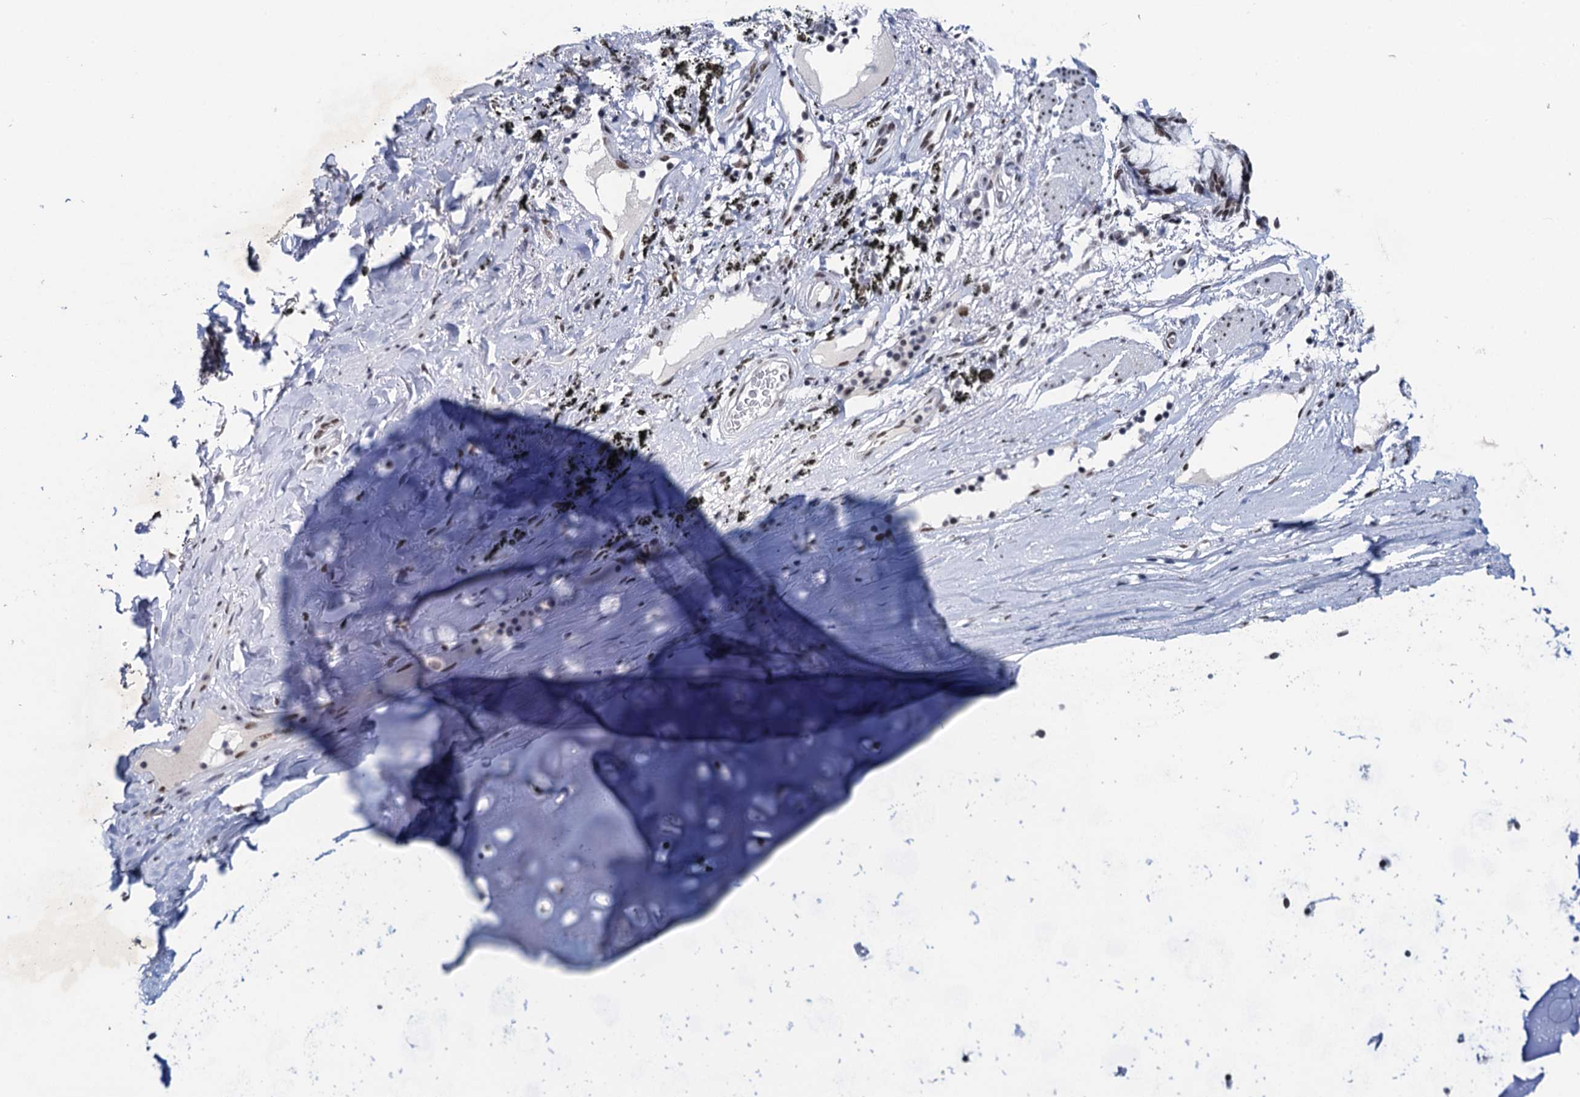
{"staining": {"intensity": "moderate", "quantity": "25%-75%", "location": "nuclear"}, "tissue": "adipose tissue", "cell_type": "Adipocytes", "image_type": "normal", "snomed": [{"axis": "morphology", "description": "Normal tissue, NOS"}, {"axis": "topography", "description": "Lymph node"}, {"axis": "topography", "description": "Bronchus"}], "caption": "Protein expression by immunohistochemistry (IHC) reveals moderate nuclear staining in about 25%-75% of adipocytes in normal adipose tissue. (DAB = brown stain, brightfield microscopy at high magnification).", "gene": "HNRNPUL2", "patient": {"sex": "male", "age": 63}}